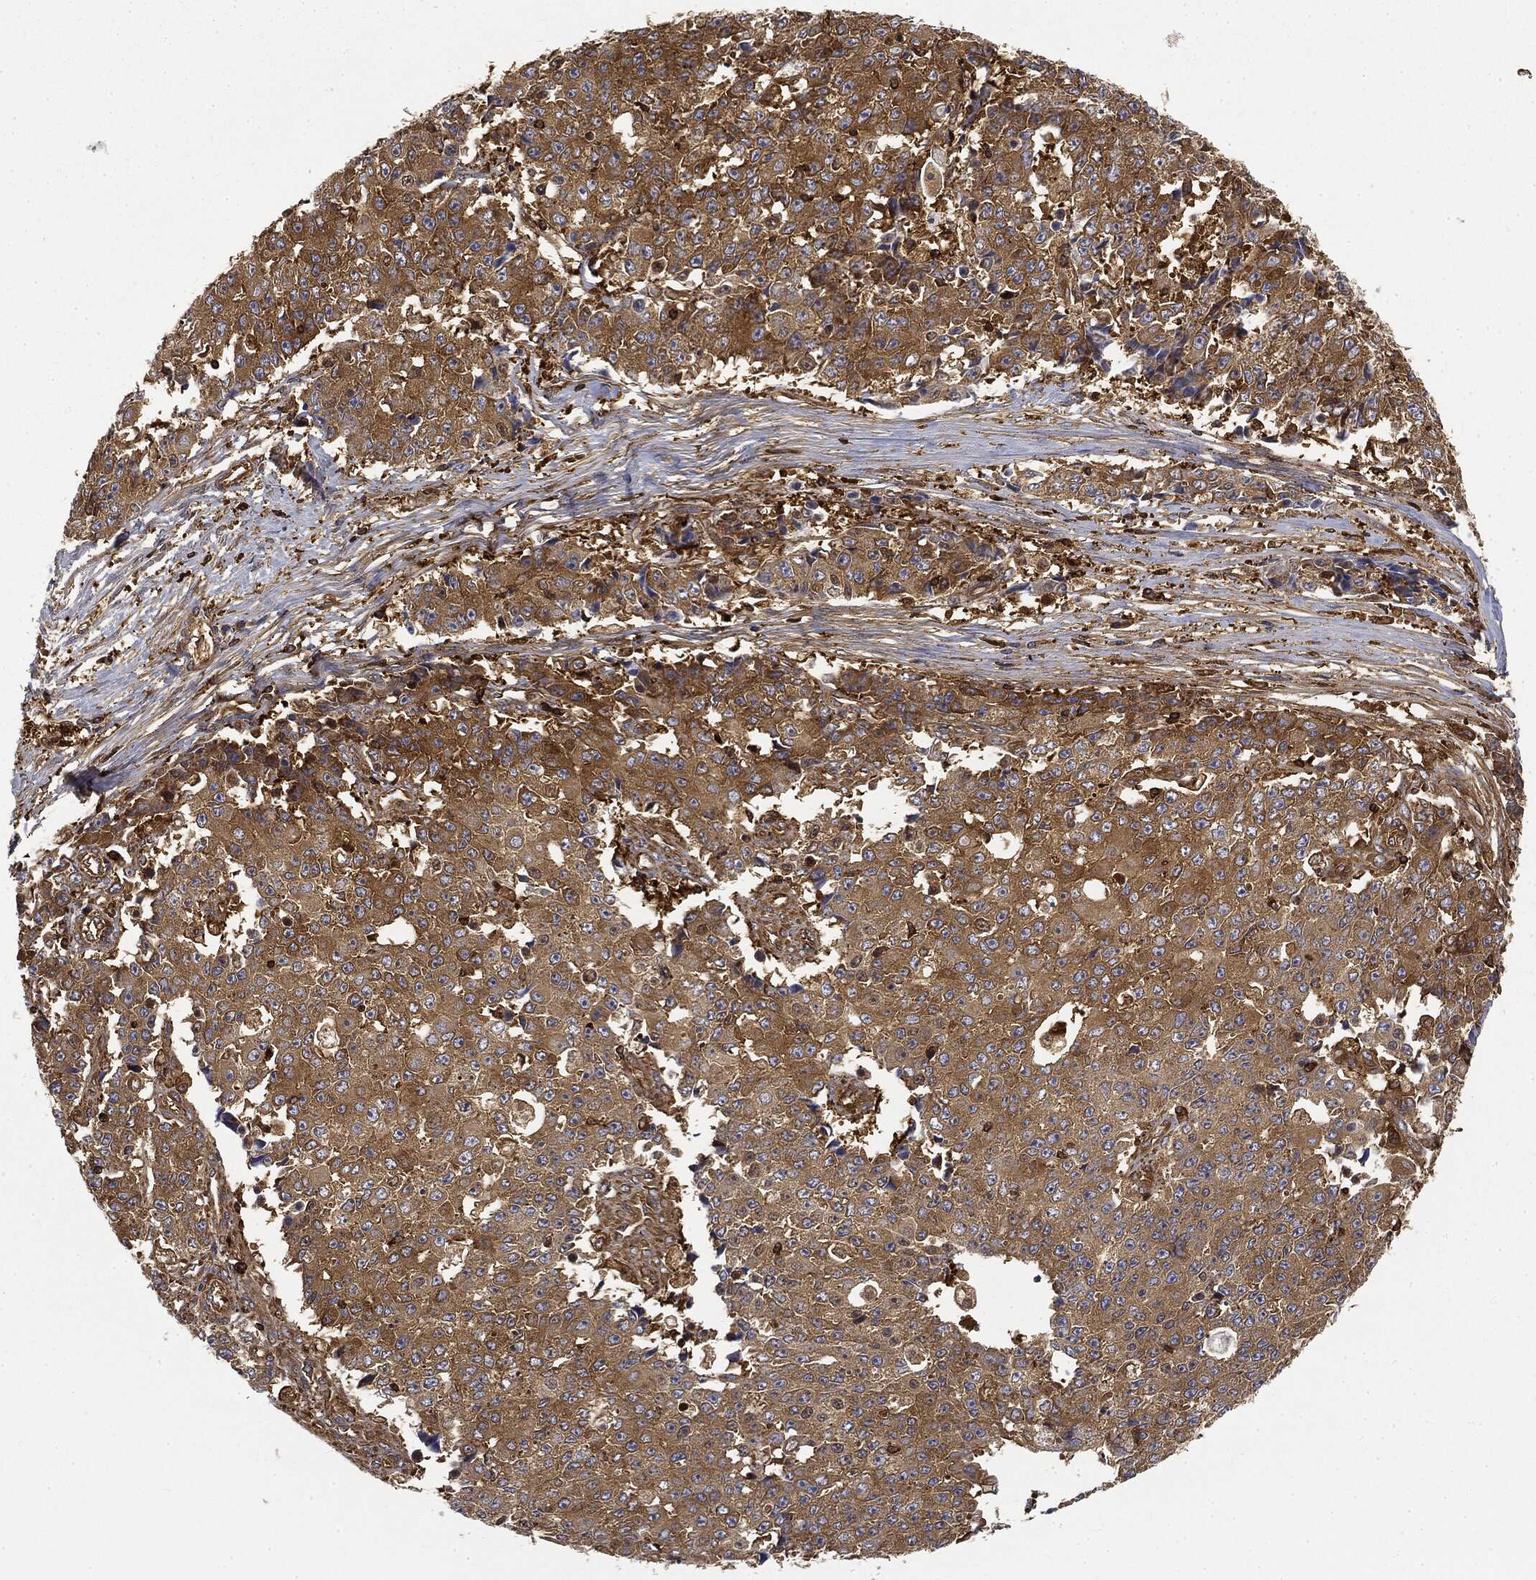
{"staining": {"intensity": "moderate", "quantity": "25%-75%", "location": "cytoplasmic/membranous"}, "tissue": "ovarian cancer", "cell_type": "Tumor cells", "image_type": "cancer", "snomed": [{"axis": "morphology", "description": "Carcinoma, endometroid"}, {"axis": "topography", "description": "Ovary"}], "caption": "High-magnification brightfield microscopy of endometroid carcinoma (ovarian) stained with DAB (3,3'-diaminobenzidine) (brown) and counterstained with hematoxylin (blue). tumor cells exhibit moderate cytoplasmic/membranous staining is present in approximately25%-75% of cells.", "gene": "WDR1", "patient": {"sex": "female", "age": 42}}